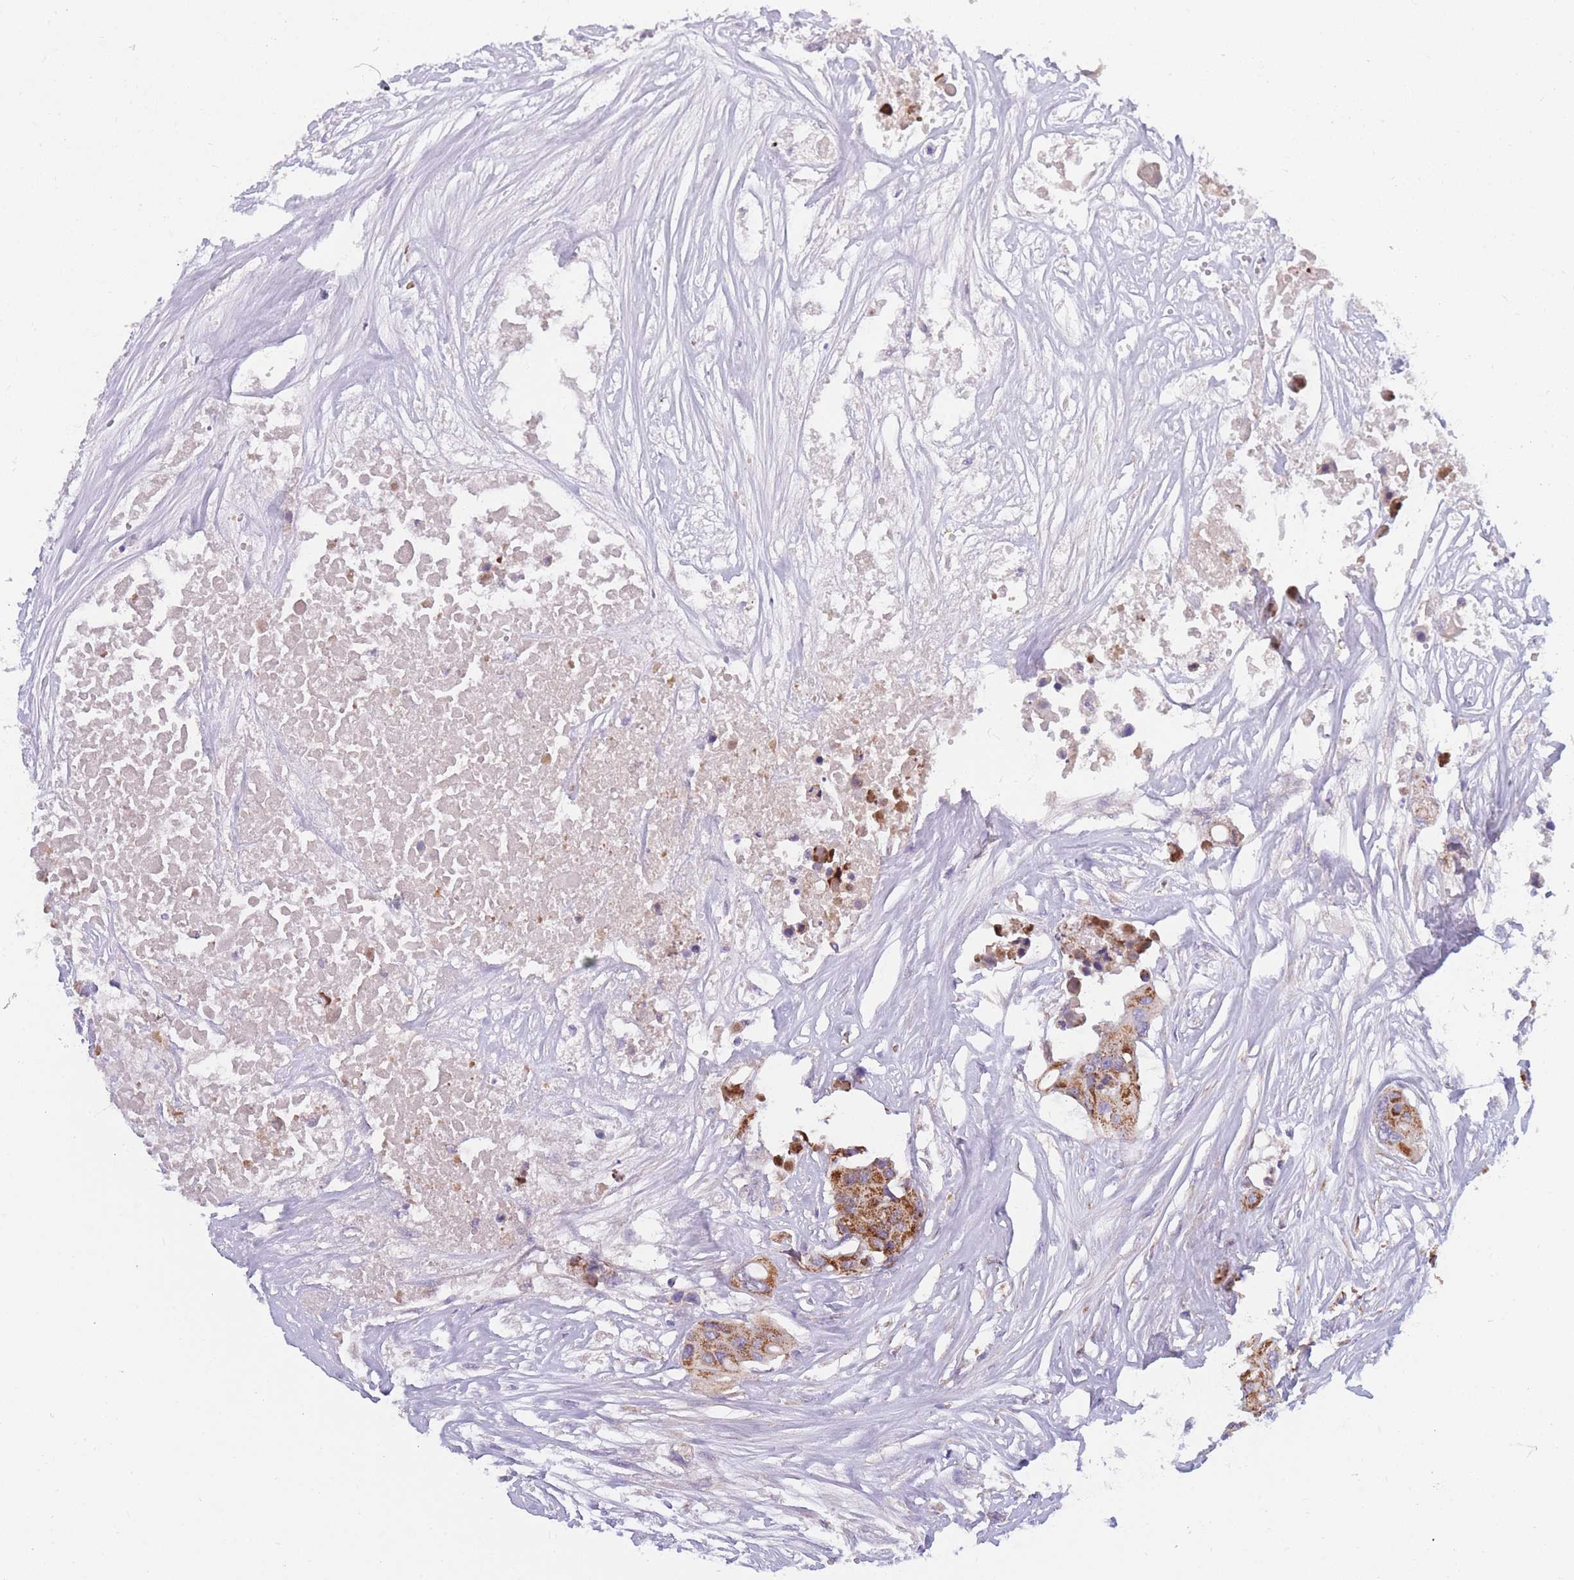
{"staining": {"intensity": "strong", "quantity": ">75%", "location": "cytoplasmic/membranous"}, "tissue": "colorectal cancer", "cell_type": "Tumor cells", "image_type": "cancer", "snomed": [{"axis": "morphology", "description": "Adenocarcinoma, NOS"}, {"axis": "topography", "description": "Colon"}], "caption": "DAB immunohistochemical staining of adenocarcinoma (colorectal) shows strong cytoplasmic/membranous protein staining in approximately >75% of tumor cells.", "gene": "MRPS11", "patient": {"sex": "male", "age": 77}}